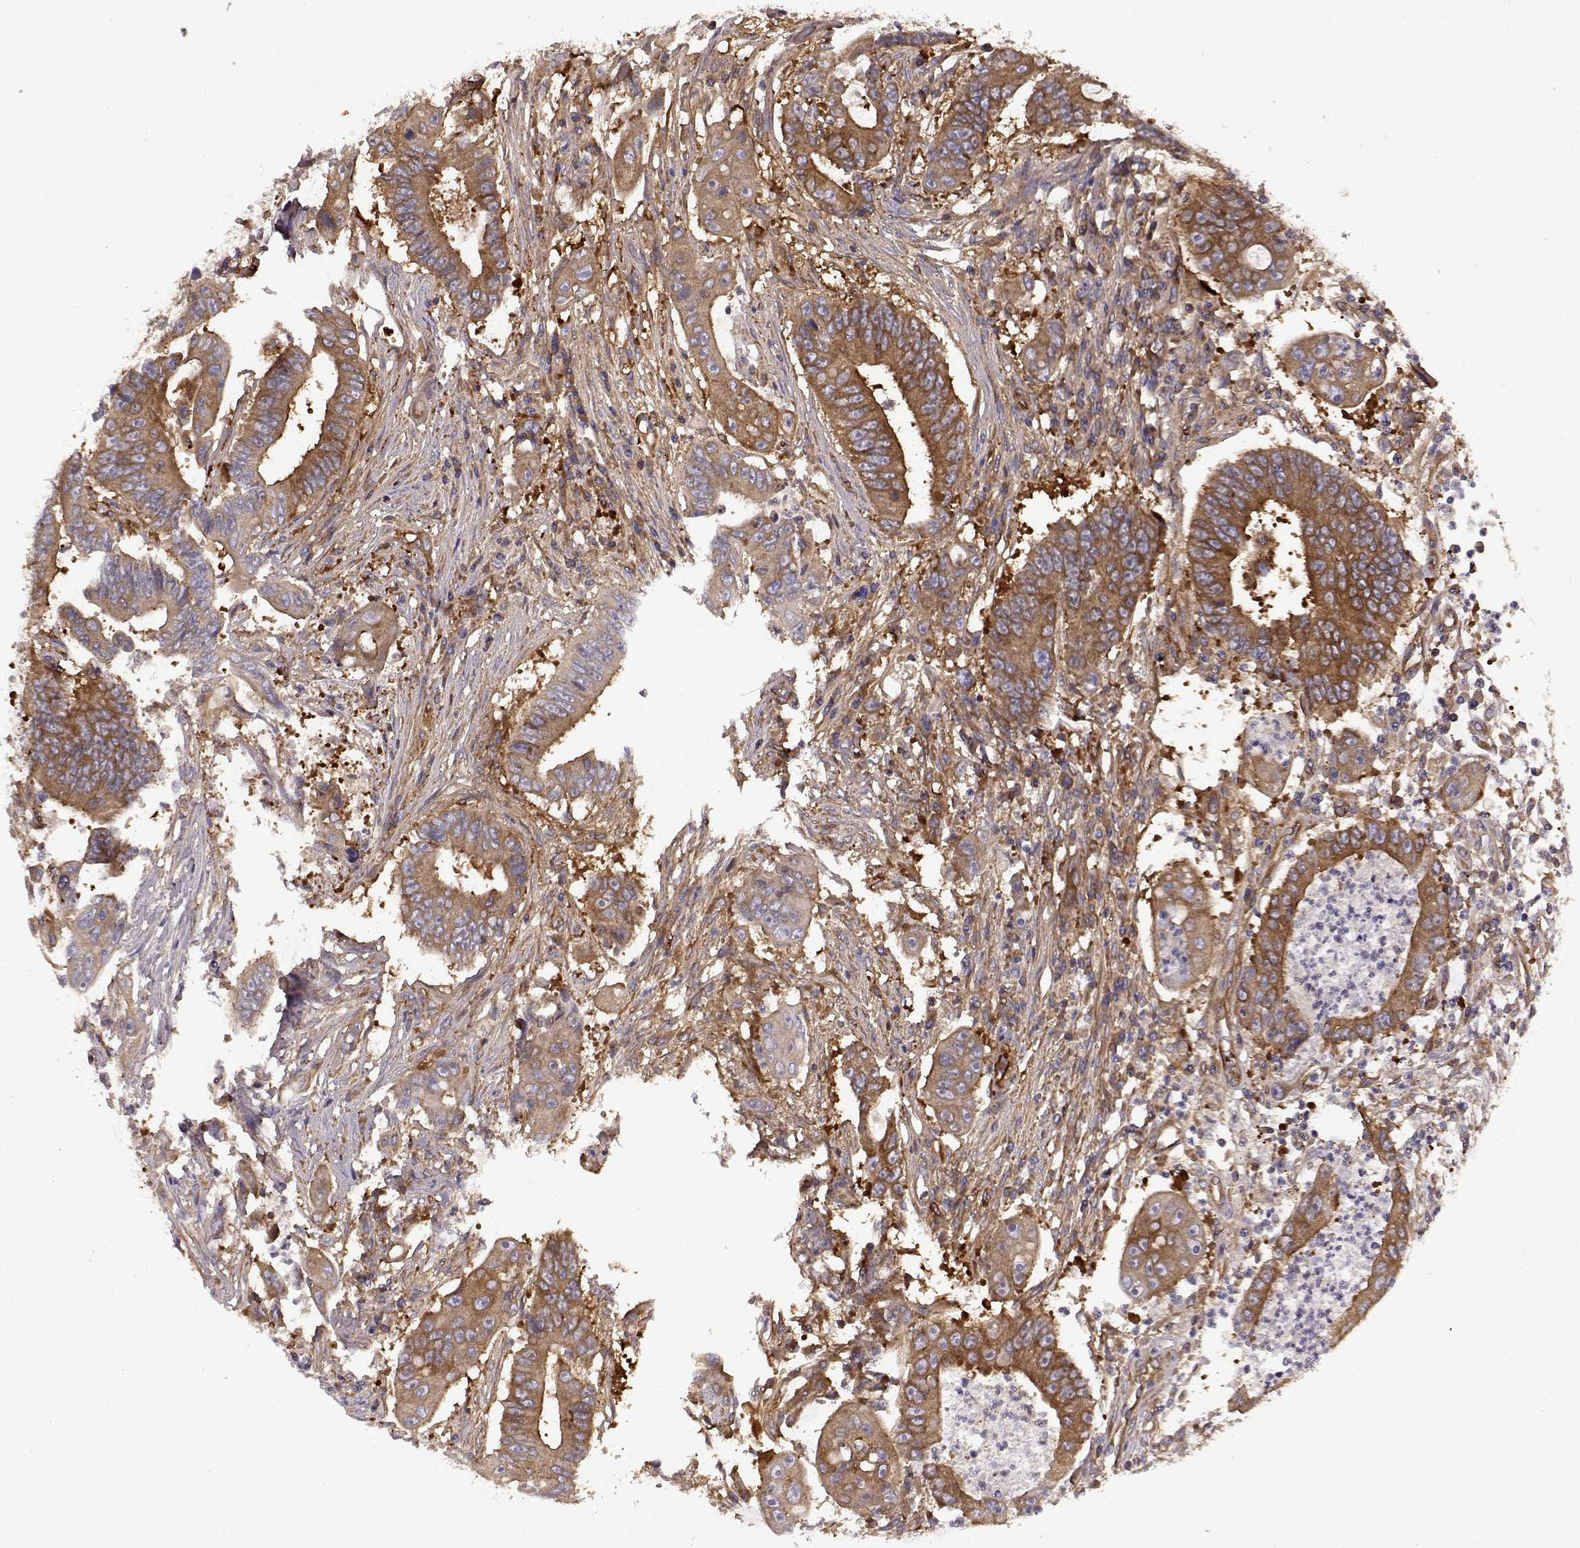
{"staining": {"intensity": "moderate", "quantity": "25%-75%", "location": "cytoplasmic/membranous"}, "tissue": "colorectal cancer", "cell_type": "Tumor cells", "image_type": "cancer", "snomed": [{"axis": "morphology", "description": "Adenocarcinoma, NOS"}, {"axis": "topography", "description": "Rectum"}], "caption": "The image shows immunohistochemical staining of colorectal cancer. There is moderate cytoplasmic/membranous staining is seen in about 25%-75% of tumor cells.", "gene": "RABGAP1", "patient": {"sex": "male", "age": 54}}